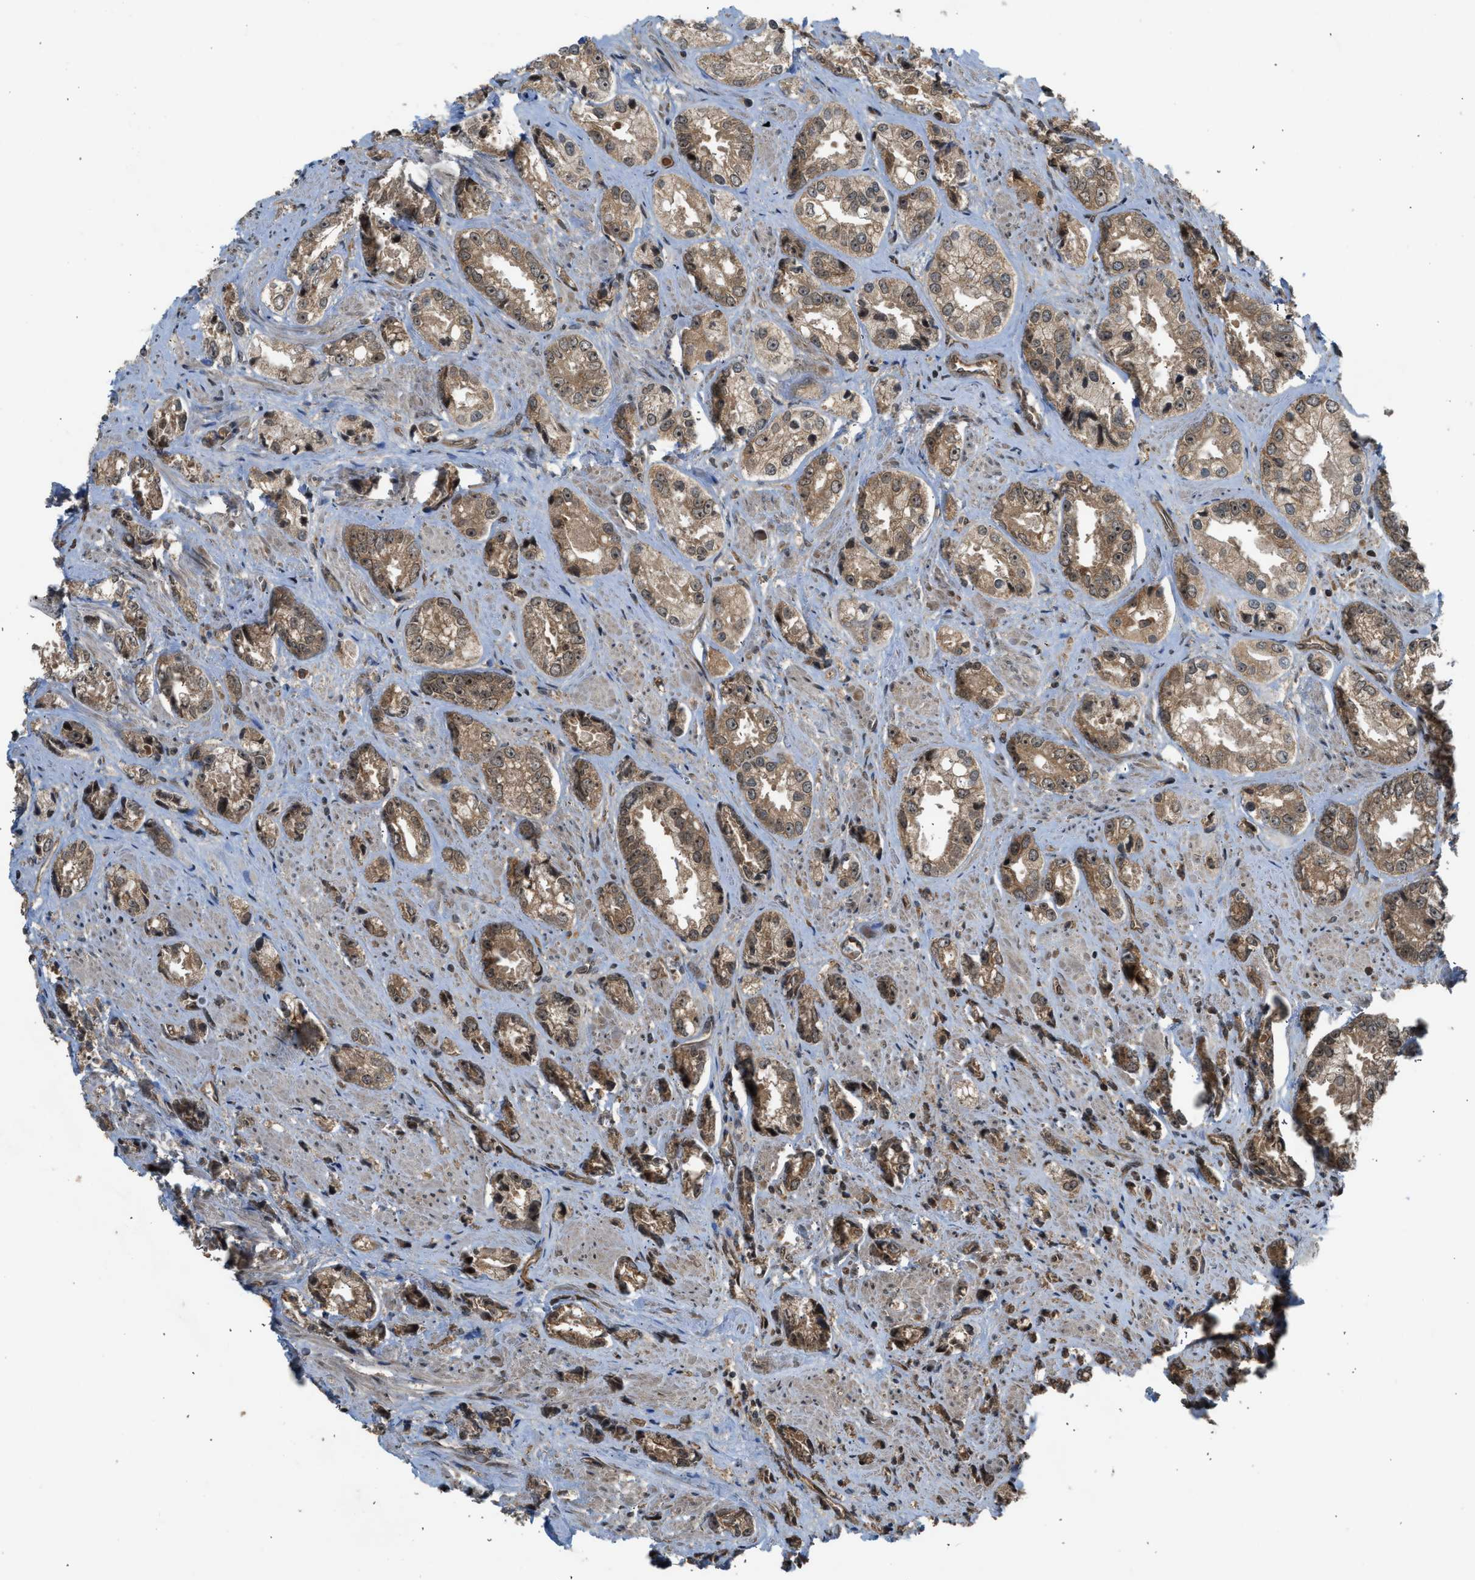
{"staining": {"intensity": "moderate", "quantity": ">75%", "location": "cytoplasmic/membranous"}, "tissue": "prostate cancer", "cell_type": "Tumor cells", "image_type": "cancer", "snomed": [{"axis": "morphology", "description": "Adenocarcinoma, High grade"}, {"axis": "topography", "description": "Prostate"}], "caption": "IHC histopathology image of prostate cancer stained for a protein (brown), which shows medium levels of moderate cytoplasmic/membranous expression in about >75% of tumor cells.", "gene": "TXNL1", "patient": {"sex": "male", "age": 61}}